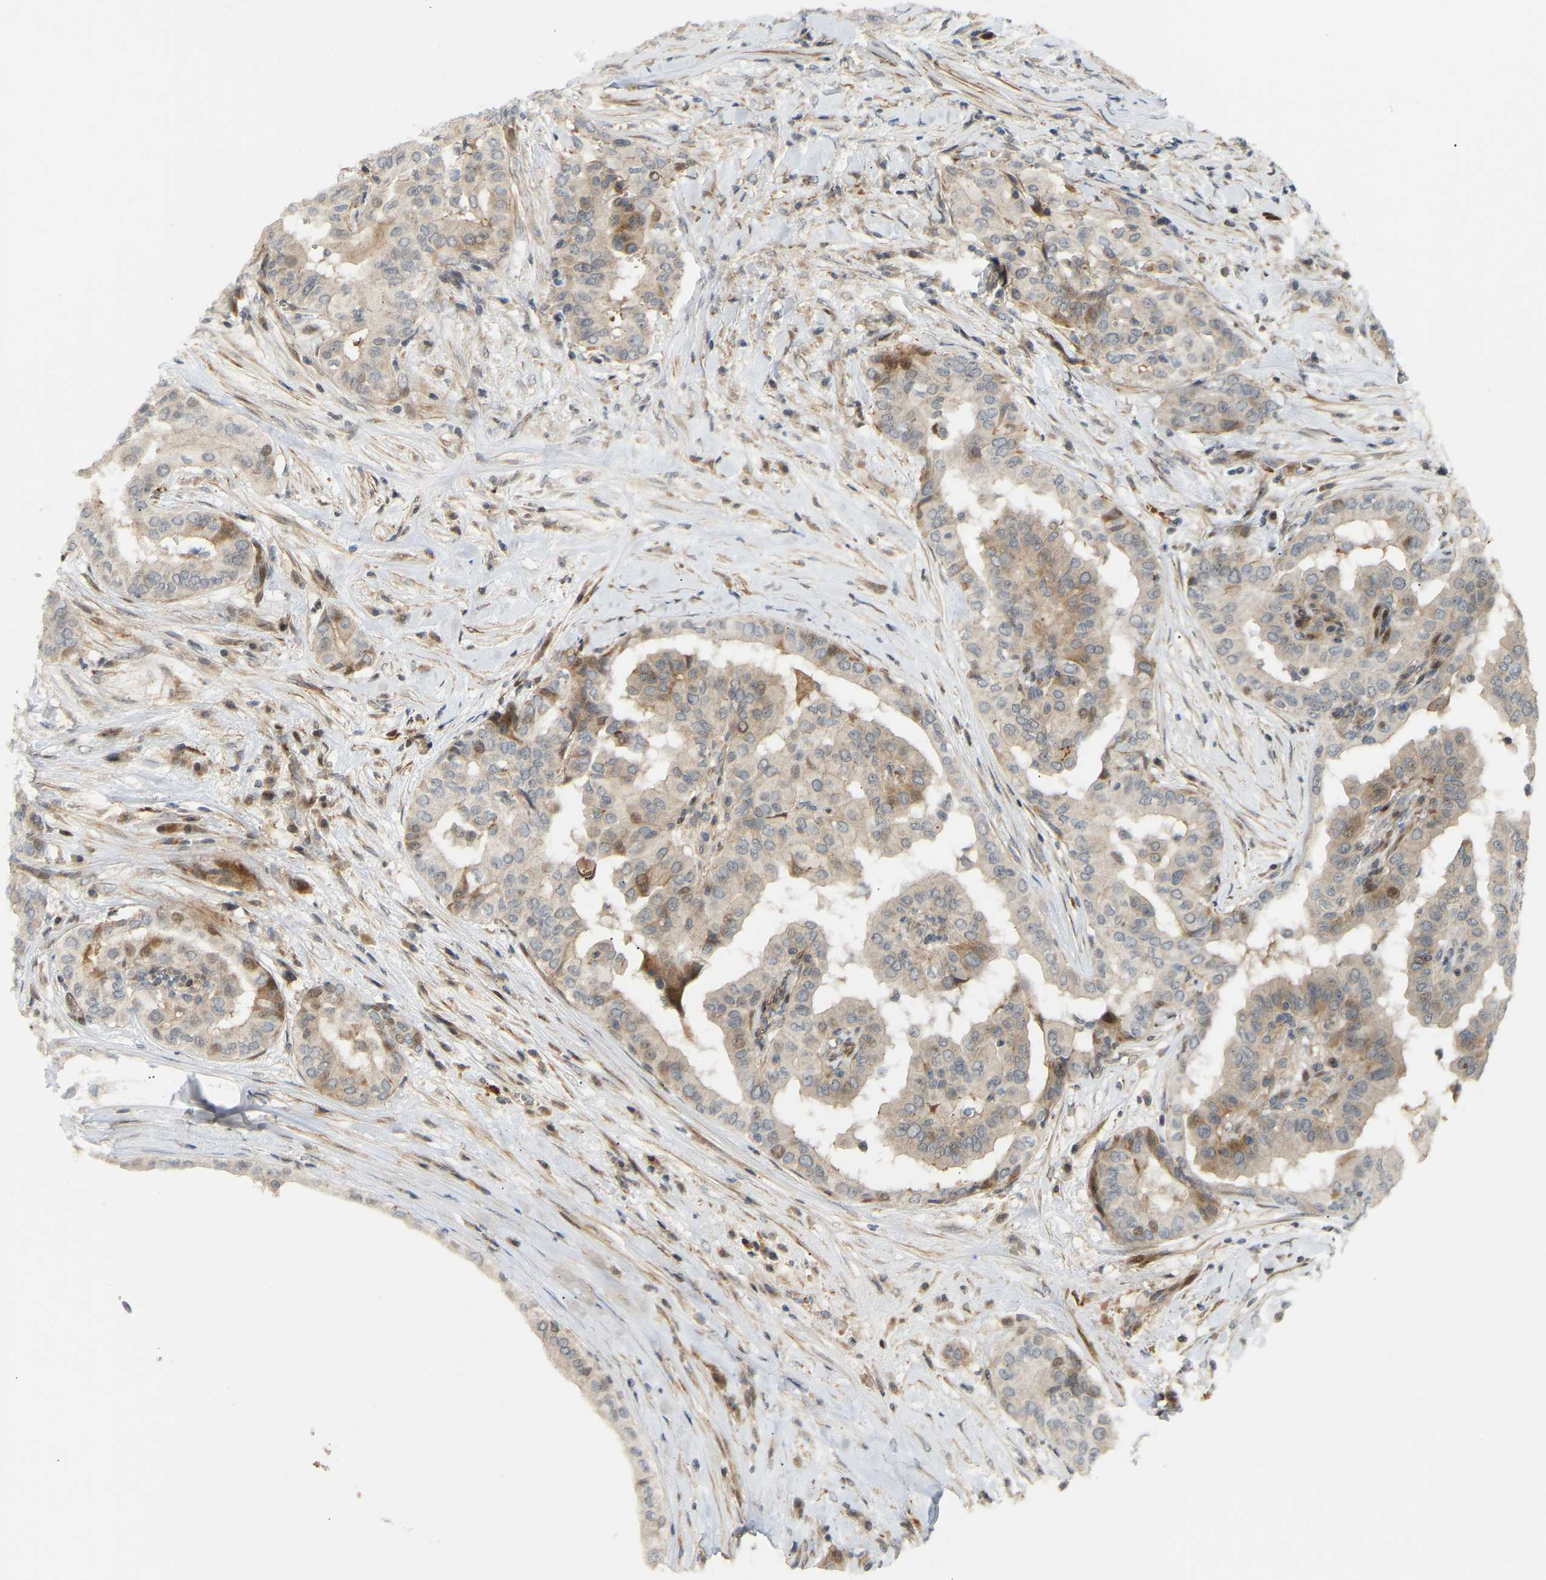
{"staining": {"intensity": "weak", "quantity": "25%-75%", "location": "cytoplasmic/membranous"}, "tissue": "thyroid cancer", "cell_type": "Tumor cells", "image_type": "cancer", "snomed": [{"axis": "morphology", "description": "Papillary adenocarcinoma, NOS"}, {"axis": "topography", "description": "Thyroid gland"}], "caption": "Papillary adenocarcinoma (thyroid) was stained to show a protein in brown. There is low levels of weak cytoplasmic/membranous staining in approximately 25%-75% of tumor cells. (DAB IHC, brown staining for protein, blue staining for nuclei).", "gene": "POGLUT2", "patient": {"sex": "male", "age": 33}}